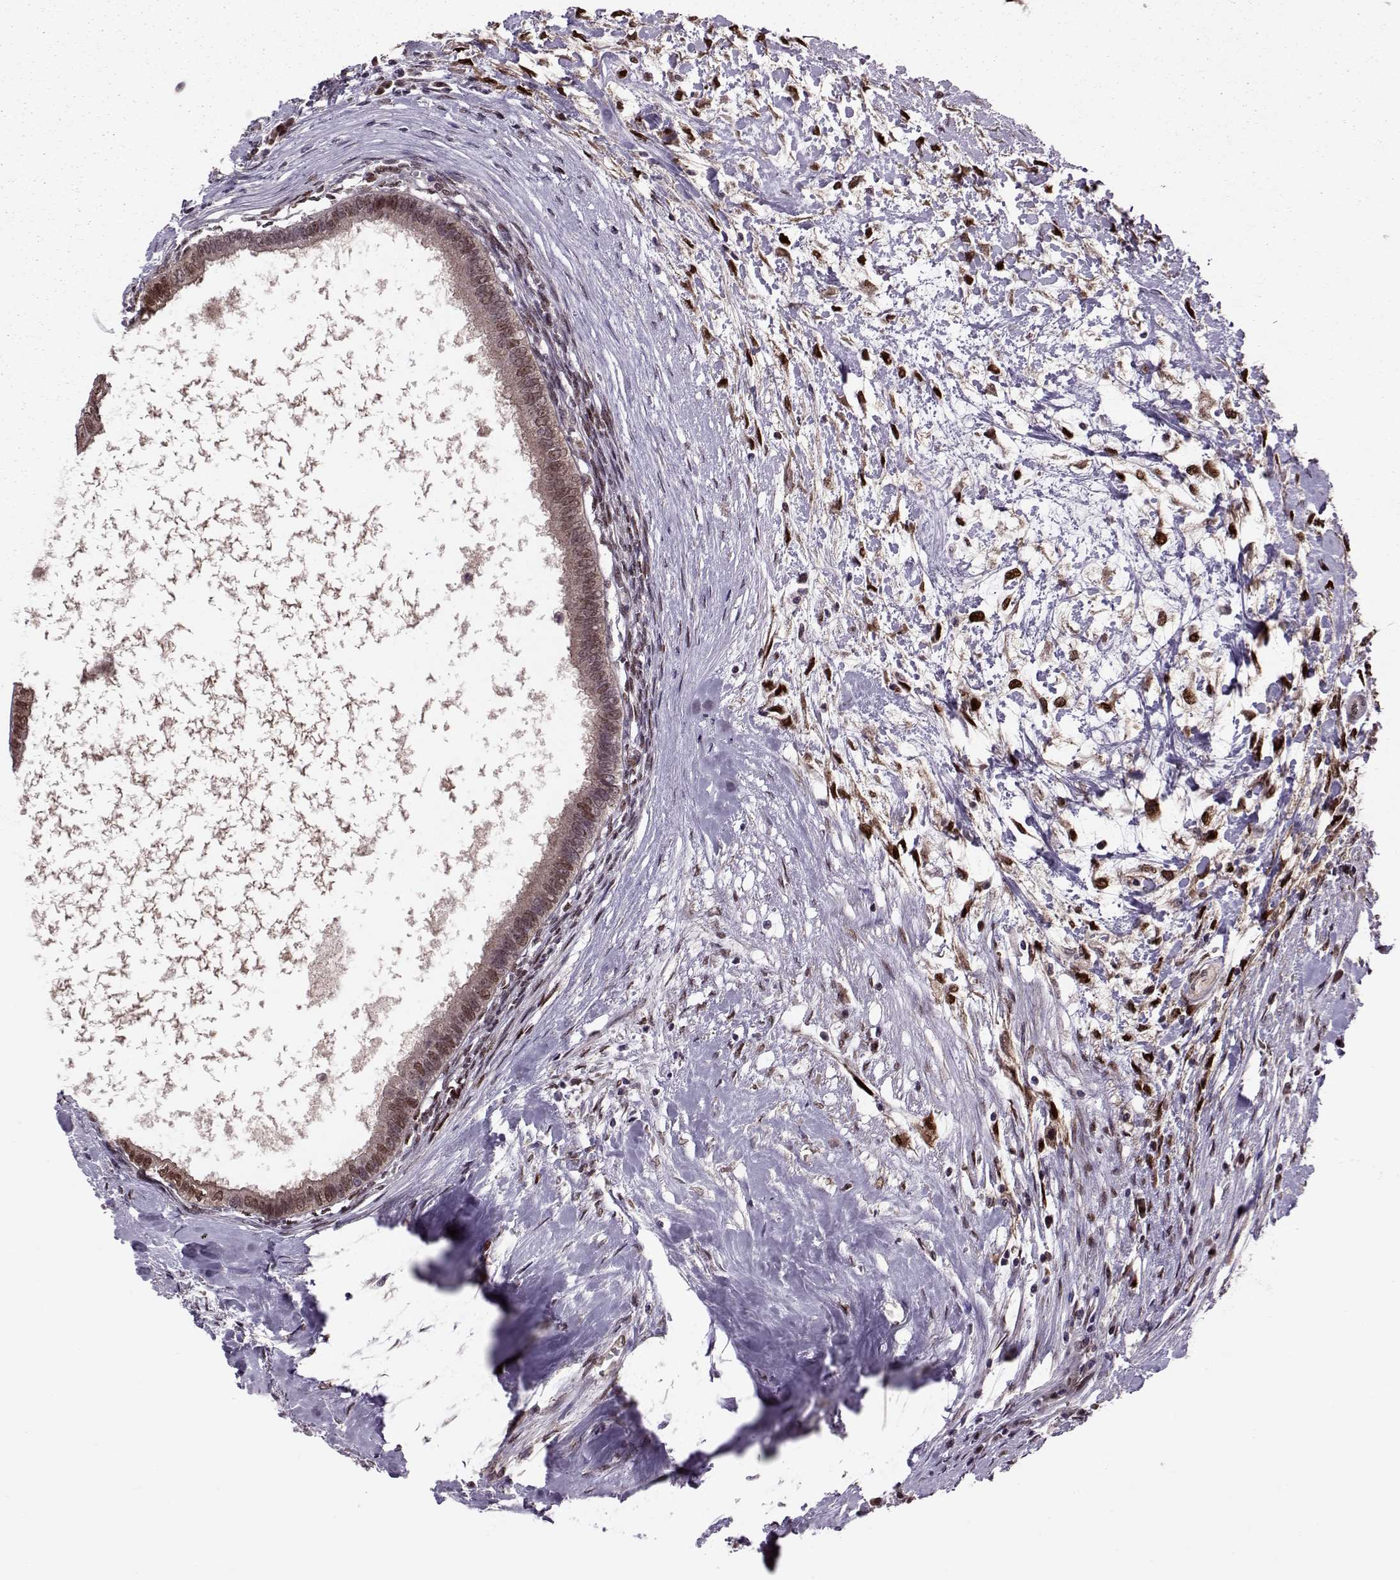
{"staining": {"intensity": "moderate", "quantity": "<25%", "location": "cytoplasmic/membranous,nuclear"}, "tissue": "testis cancer", "cell_type": "Tumor cells", "image_type": "cancer", "snomed": [{"axis": "morphology", "description": "Carcinoma, Embryonal, NOS"}, {"axis": "topography", "description": "Testis"}], "caption": "Brown immunohistochemical staining in testis cancer demonstrates moderate cytoplasmic/membranous and nuclear expression in approximately <25% of tumor cells. Immunohistochemistry (ihc) stains the protein of interest in brown and the nuclei are stained blue.", "gene": "CDK4", "patient": {"sex": "male", "age": 37}}